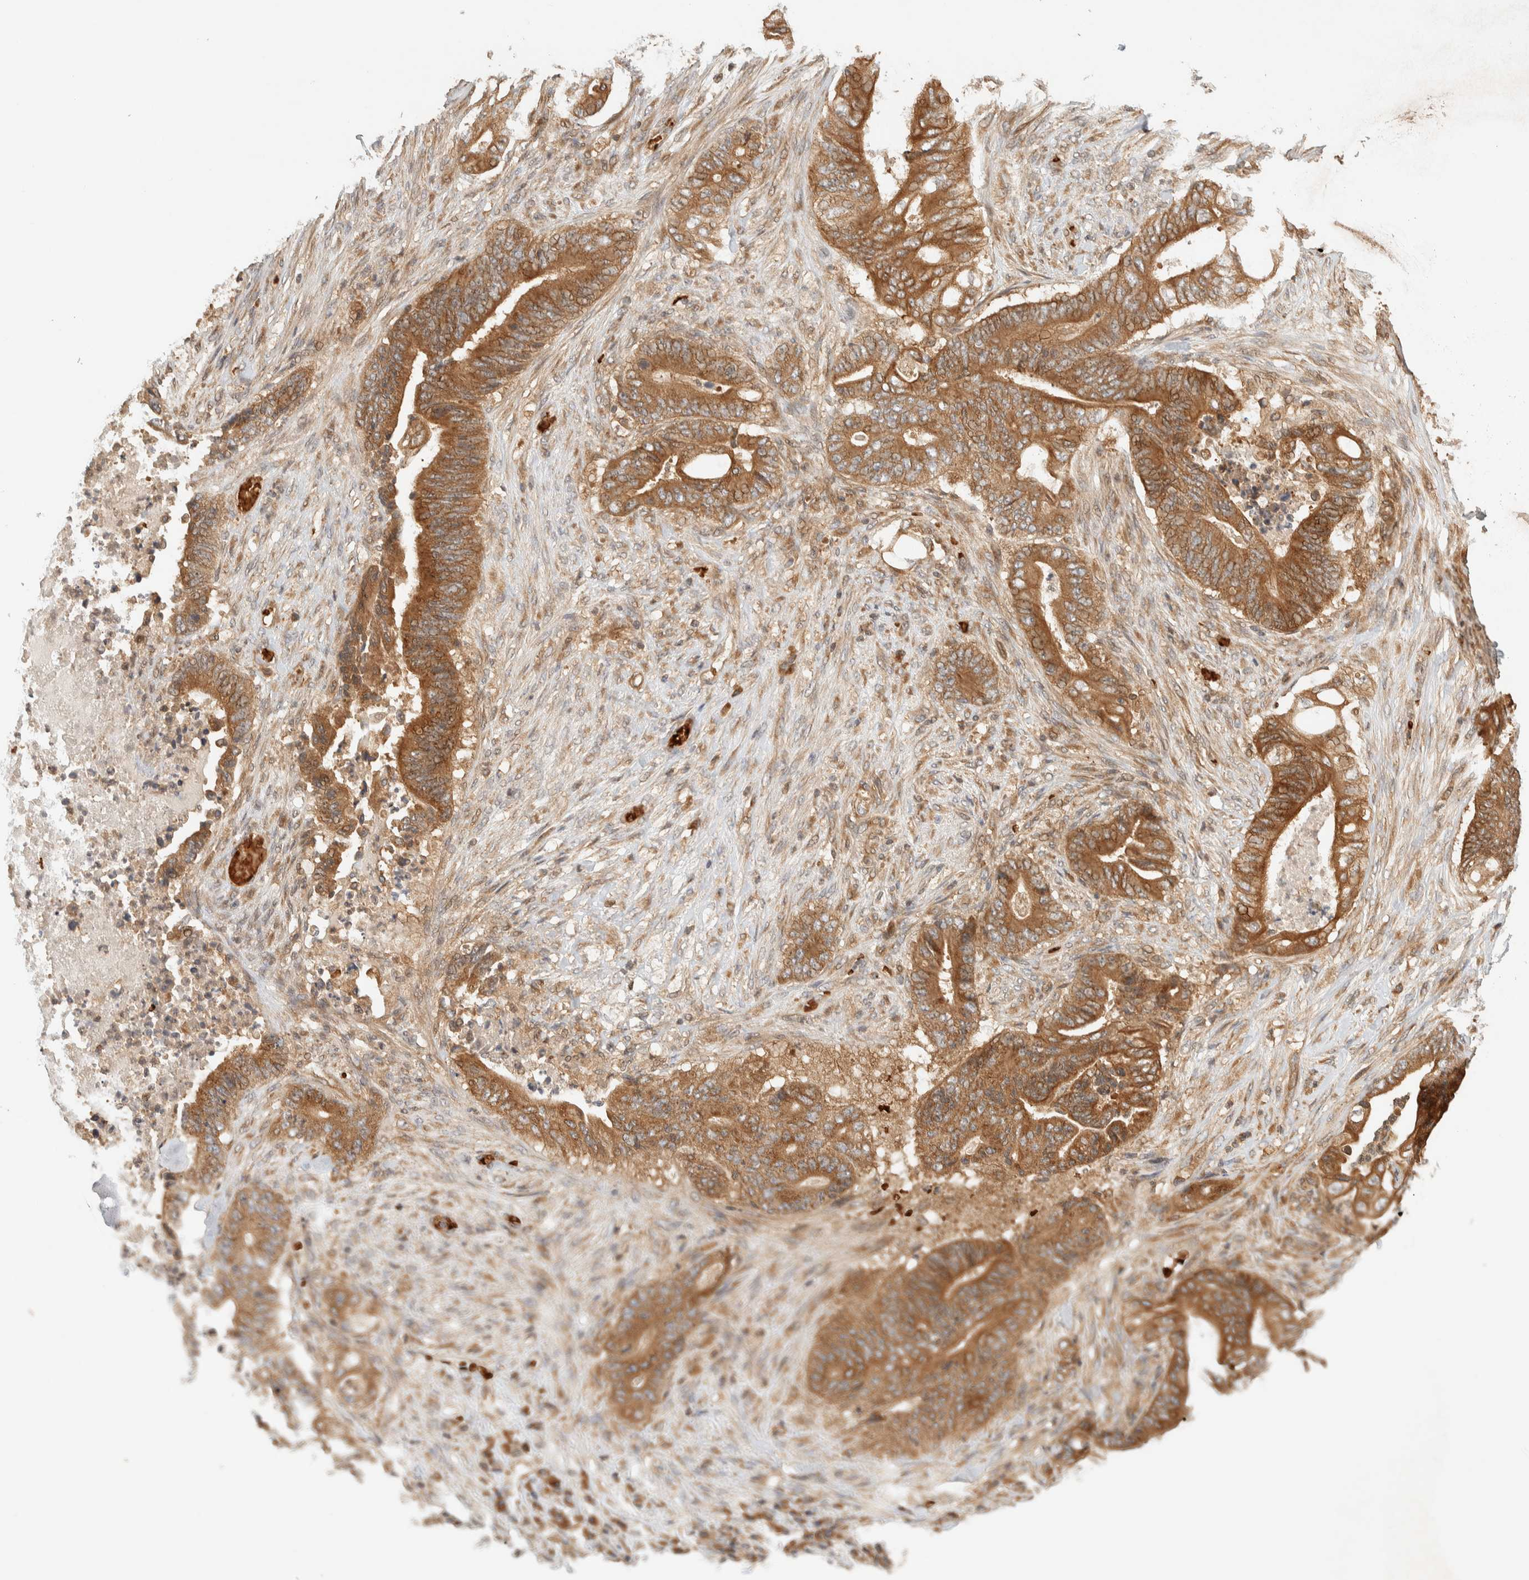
{"staining": {"intensity": "moderate", "quantity": ">75%", "location": "cytoplasmic/membranous"}, "tissue": "stomach cancer", "cell_type": "Tumor cells", "image_type": "cancer", "snomed": [{"axis": "morphology", "description": "Adenocarcinoma, NOS"}, {"axis": "topography", "description": "Stomach"}], "caption": "This histopathology image exhibits immunohistochemistry (IHC) staining of stomach cancer, with medium moderate cytoplasmic/membranous positivity in about >75% of tumor cells.", "gene": "TTI2", "patient": {"sex": "female", "age": 73}}